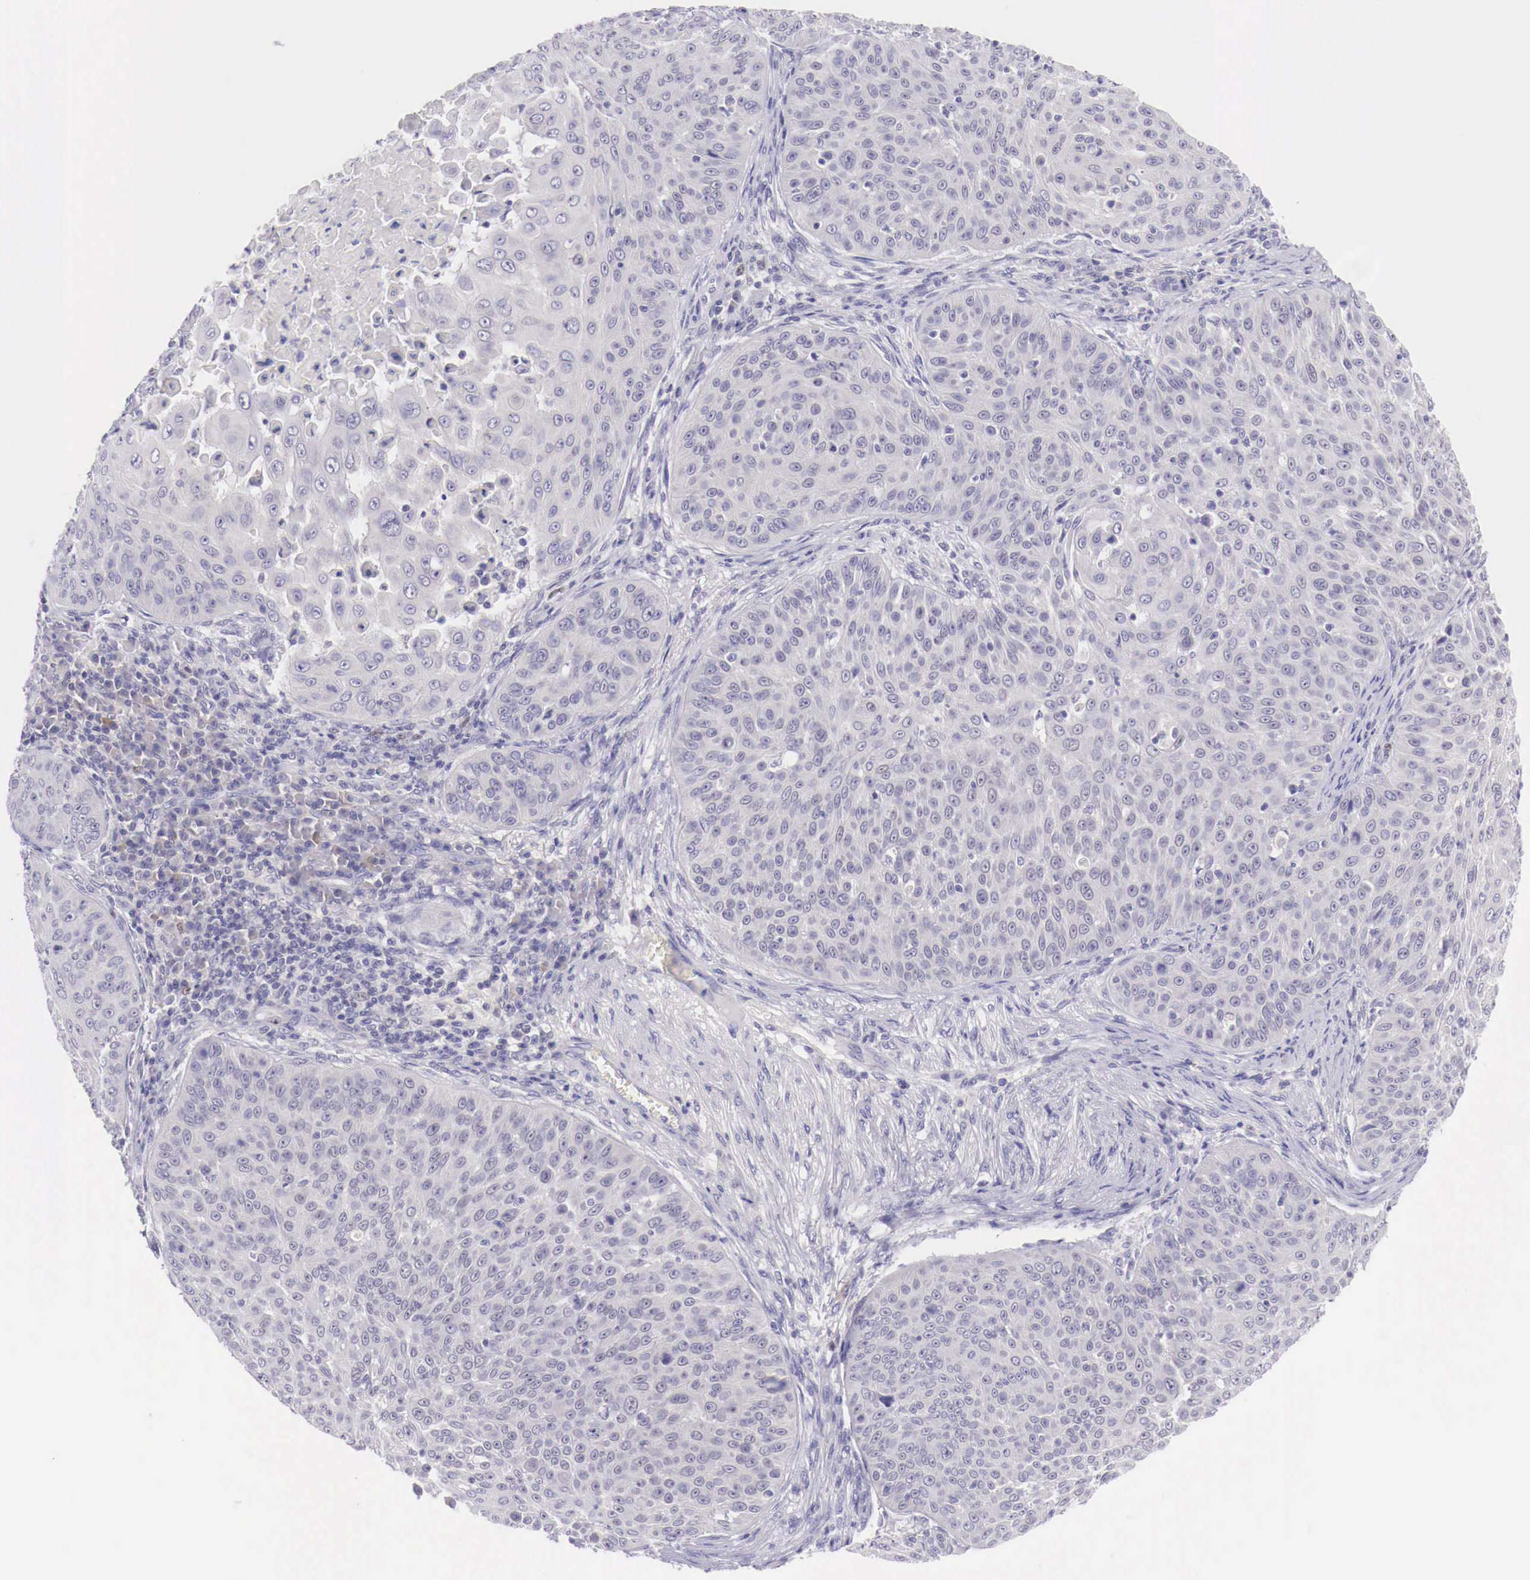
{"staining": {"intensity": "negative", "quantity": "none", "location": "none"}, "tissue": "skin cancer", "cell_type": "Tumor cells", "image_type": "cancer", "snomed": [{"axis": "morphology", "description": "Squamous cell carcinoma, NOS"}, {"axis": "topography", "description": "Skin"}], "caption": "DAB immunohistochemical staining of squamous cell carcinoma (skin) displays no significant staining in tumor cells.", "gene": "BCL6", "patient": {"sex": "male", "age": 82}}